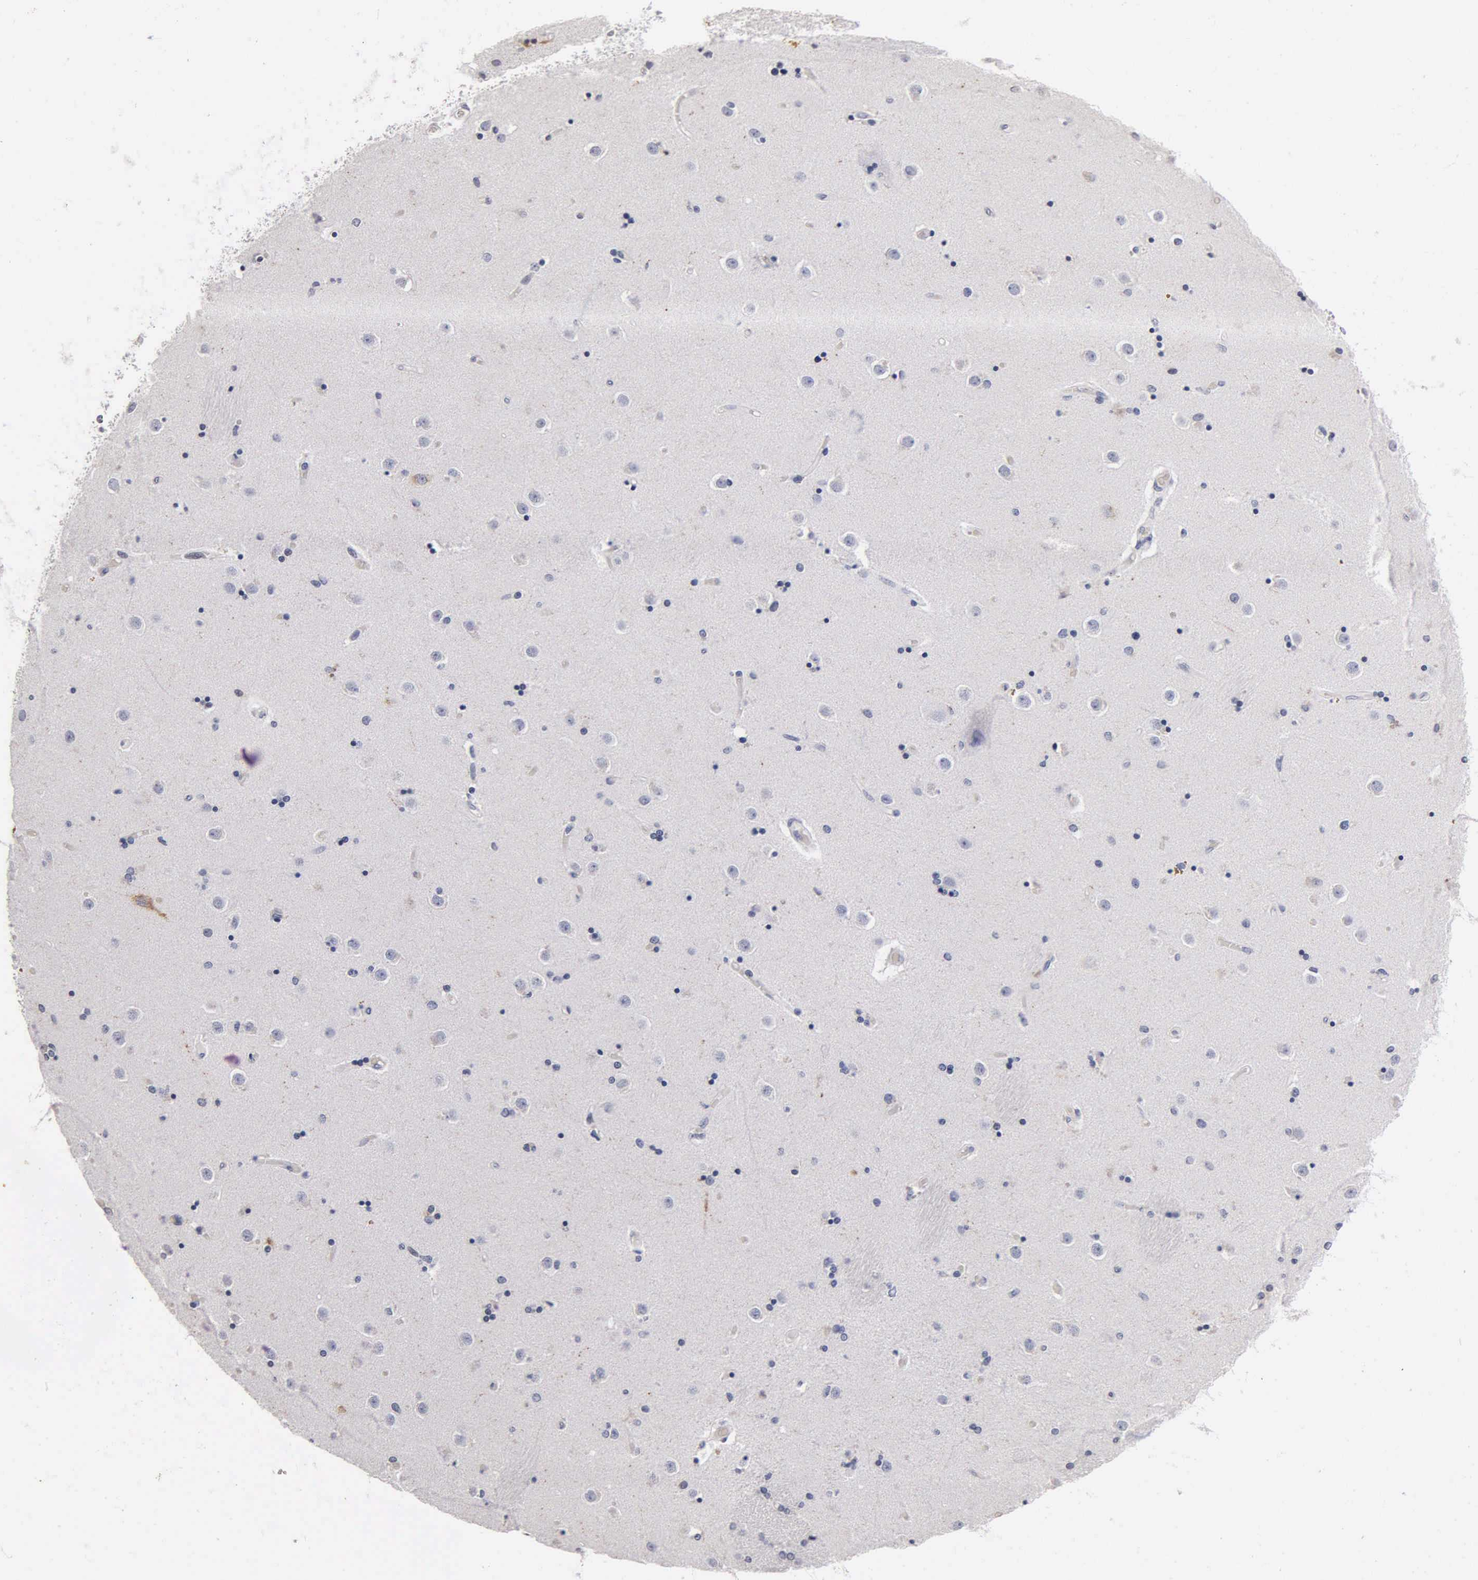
{"staining": {"intensity": "negative", "quantity": "none", "location": "none"}, "tissue": "caudate", "cell_type": "Glial cells", "image_type": "normal", "snomed": [{"axis": "morphology", "description": "Normal tissue, NOS"}, {"axis": "topography", "description": "Lateral ventricle wall"}], "caption": "Immunohistochemistry of unremarkable human caudate reveals no expression in glial cells.", "gene": "SST", "patient": {"sex": "female", "age": 54}}